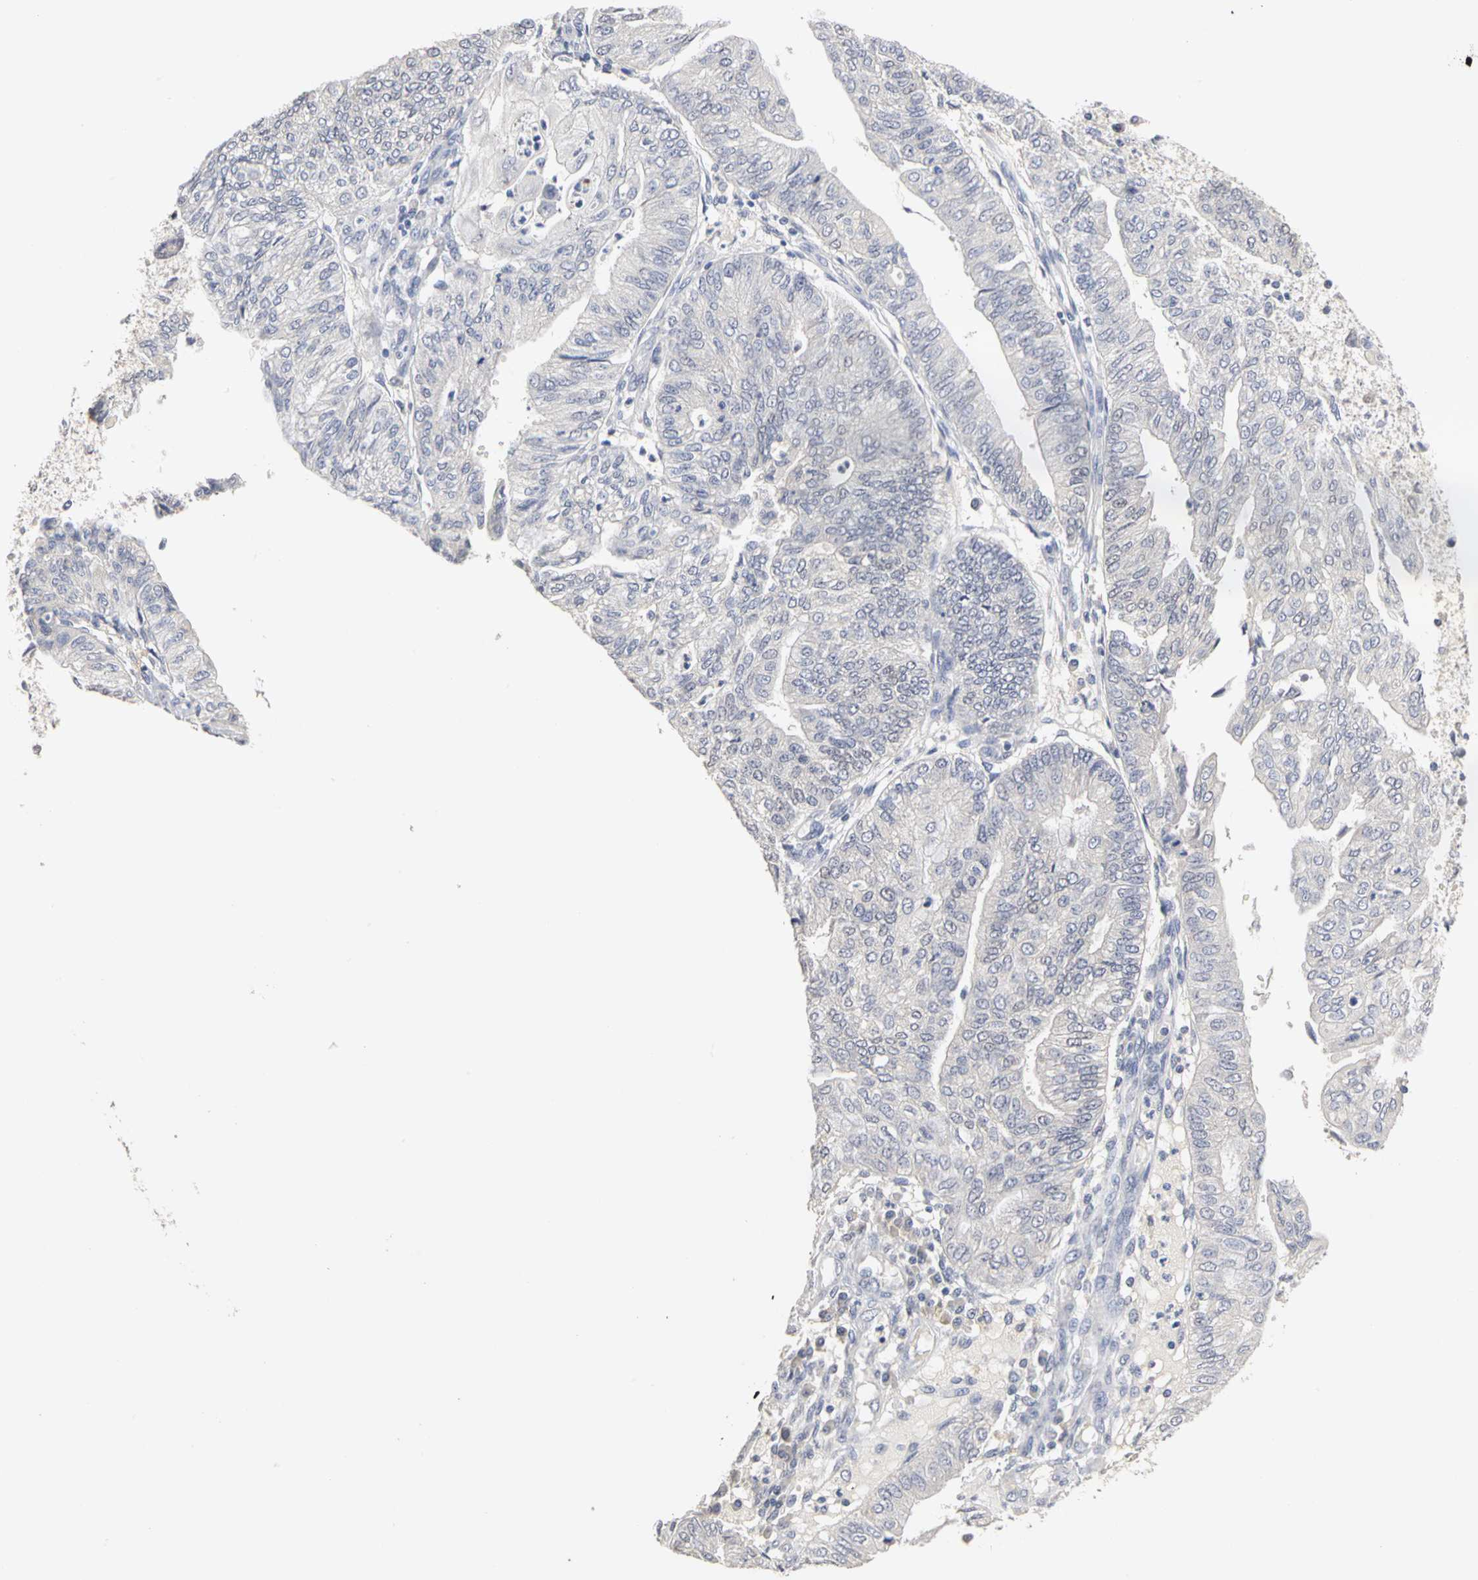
{"staining": {"intensity": "negative", "quantity": "none", "location": "none"}, "tissue": "endometrial cancer", "cell_type": "Tumor cells", "image_type": "cancer", "snomed": [{"axis": "morphology", "description": "Adenocarcinoma, NOS"}, {"axis": "topography", "description": "Endometrium"}], "caption": "Tumor cells are negative for protein expression in human endometrial cancer.", "gene": "PGR", "patient": {"sex": "female", "age": 59}}